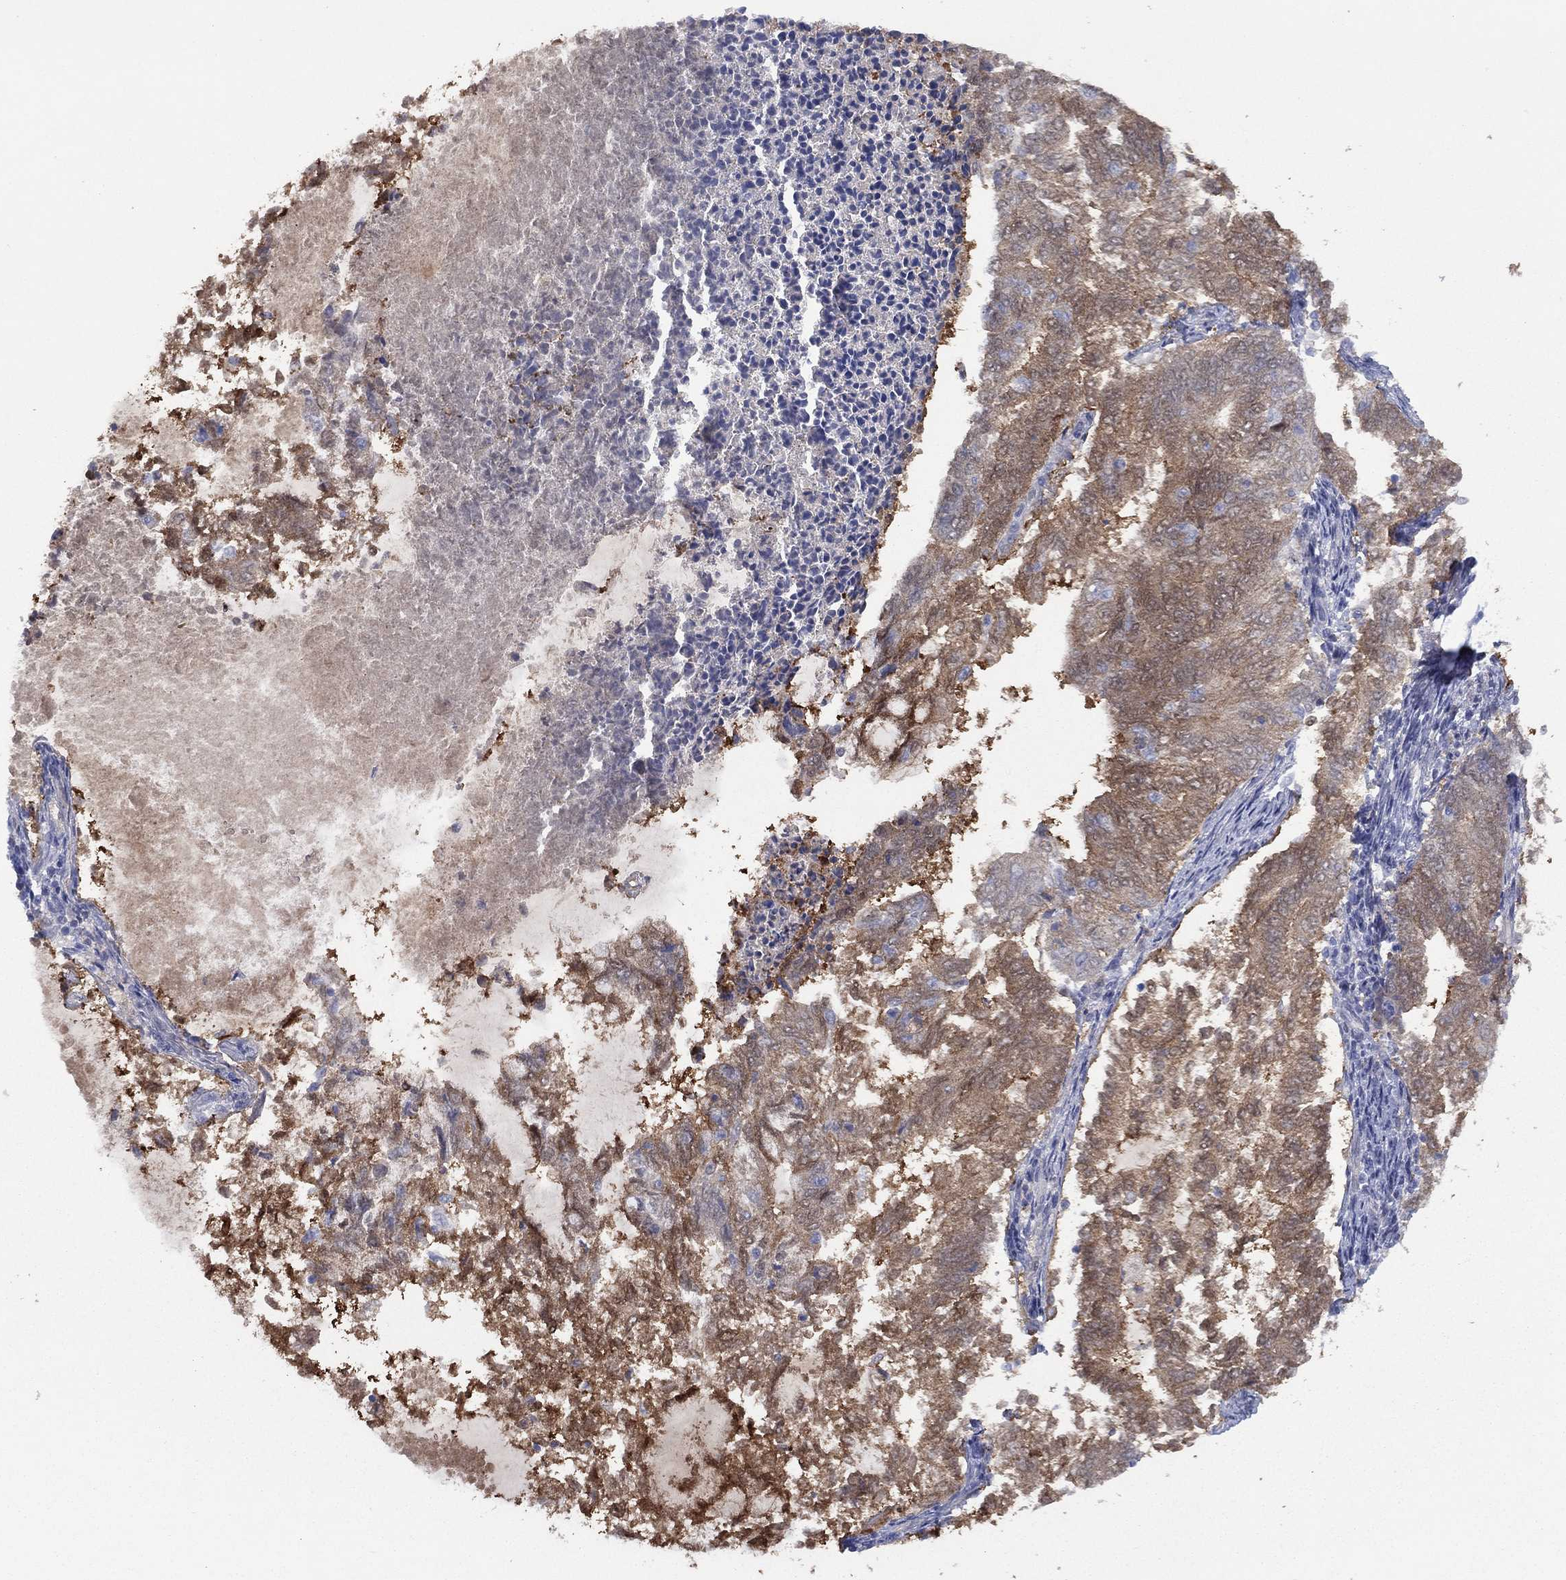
{"staining": {"intensity": "strong", "quantity": "25%-75%", "location": "cytoplasmic/membranous"}, "tissue": "endometrial cancer", "cell_type": "Tumor cells", "image_type": "cancer", "snomed": [{"axis": "morphology", "description": "Adenocarcinoma, NOS"}, {"axis": "topography", "description": "Endometrium"}], "caption": "Immunohistochemical staining of adenocarcinoma (endometrial) displays strong cytoplasmic/membranous protein staining in approximately 25%-75% of tumor cells.", "gene": "DDAH1", "patient": {"sex": "female", "age": 65}}